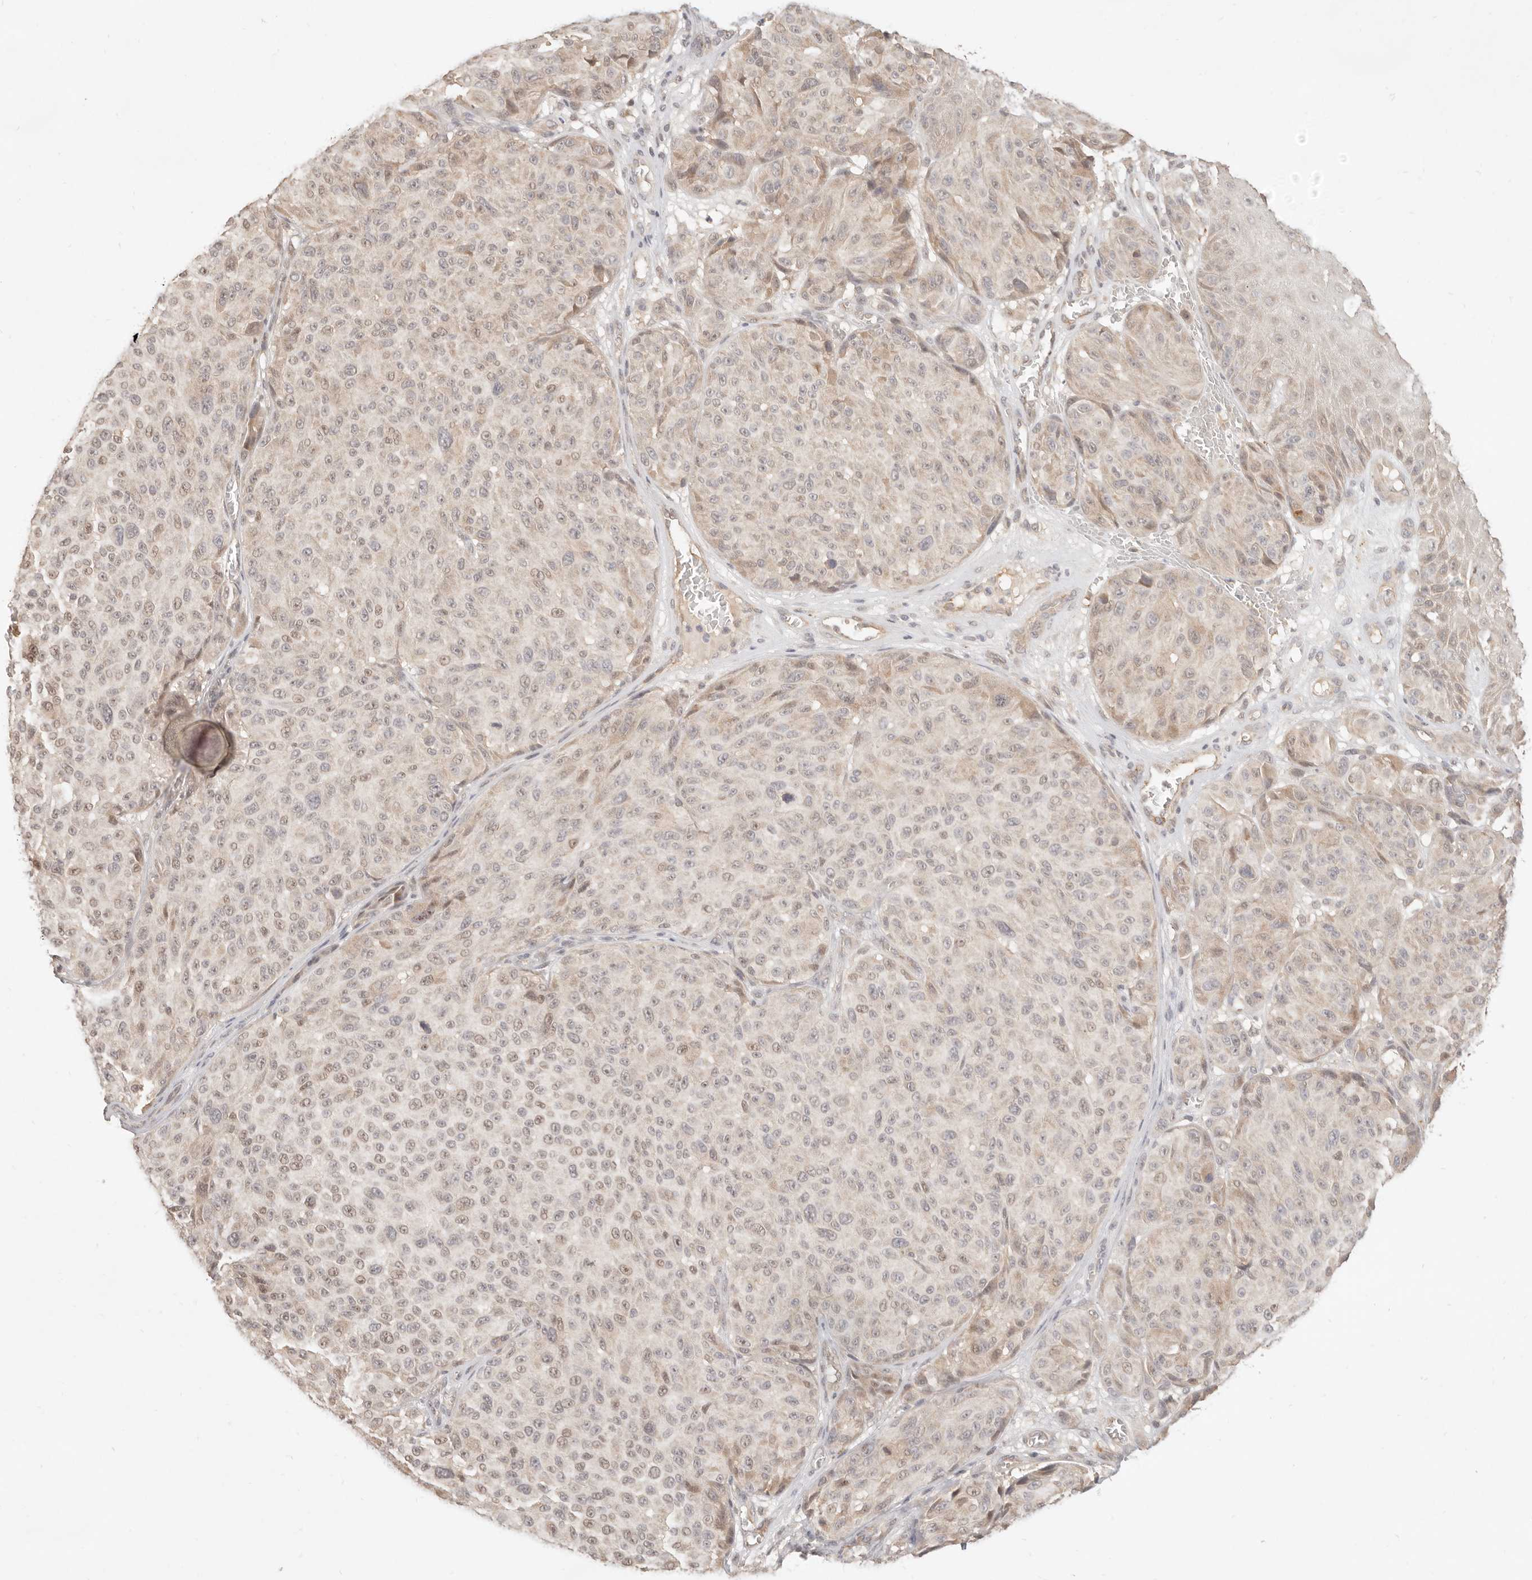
{"staining": {"intensity": "moderate", "quantity": "25%-75%", "location": "cytoplasmic/membranous,nuclear"}, "tissue": "melanoma", "cell_type": "Tumor cells", "image_type": "cancer", "snomed": [{"axis": "morphology", "description": "Malignant melanoma, NOS"}, {"axis": "topography", "description": "Skin"}], "caption": "Immunohistochemical staining of human melanoma reveals medium levels of moderate cytoplasmic/membranous and nuclear protein staining in about 25%-75% of tumor cells. (DAB IHC with brightfield microscopy, high magnification).", "gene": "MEP1A", "patient": {"sex": "male", "age": 83}}